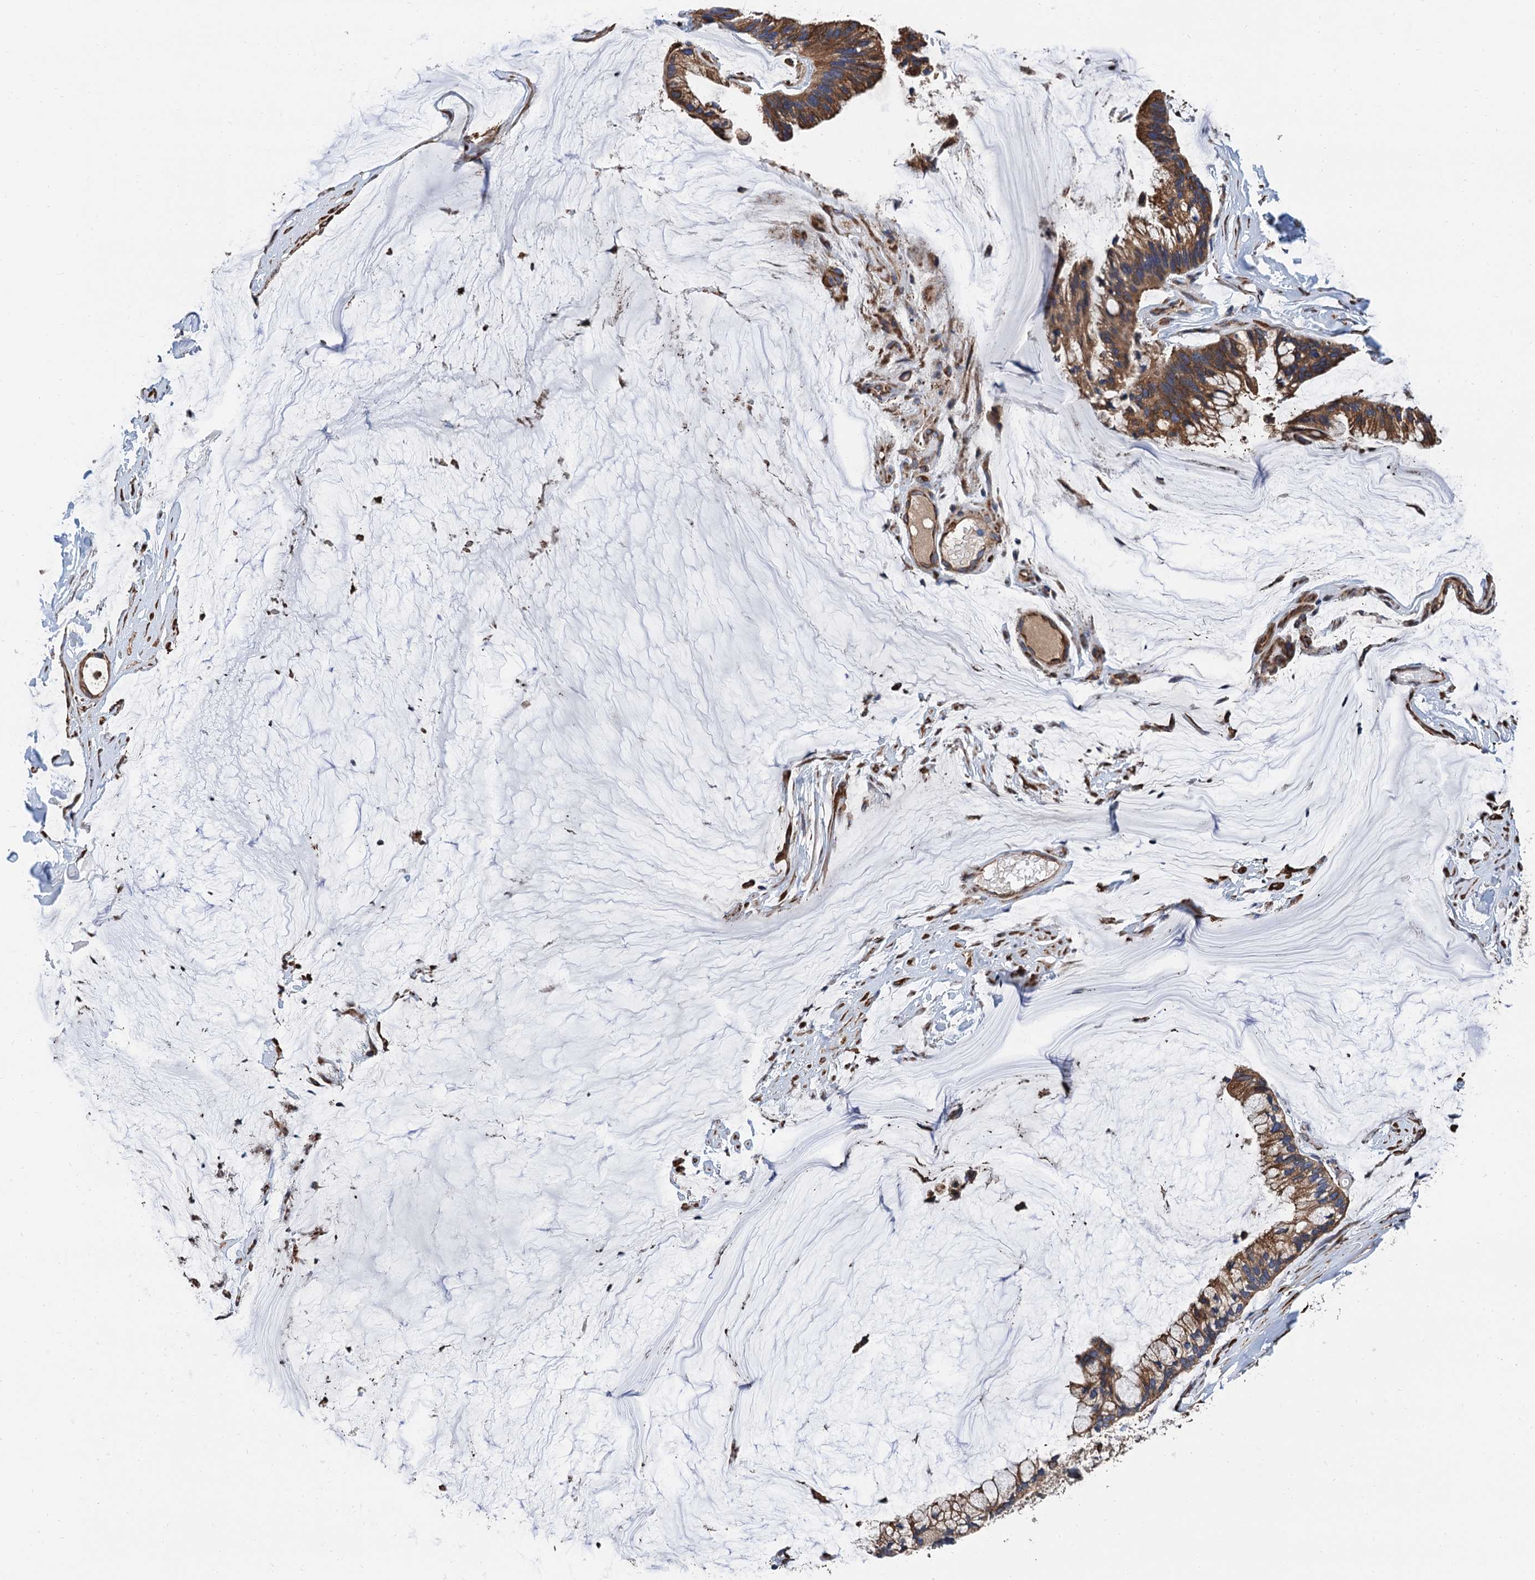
{"staining": {"intensity": "moderate", "quantity": ">75%", "location": "cytoplasmic/membranous"}, "tissue": "ovarian cancer", "cell_type": "Tumor cells", "image_type": "cancer", "snomed": [{"axis": "morphology", "description": "Cystadenocarcinoma, mucinous, NOS"}, {"axis": "topography", "description": "Ovary"}], "caption": "A histopathology image of human ovarian cancer stained for a protein exhibits moderate cytoplasmic/membranous brown staining in tumor cells. The protein of interest is shown in brown color, while the nuclei are stained blue.", "gene": "CNNM1", "patient": {"sex": "female", "age": 39}}